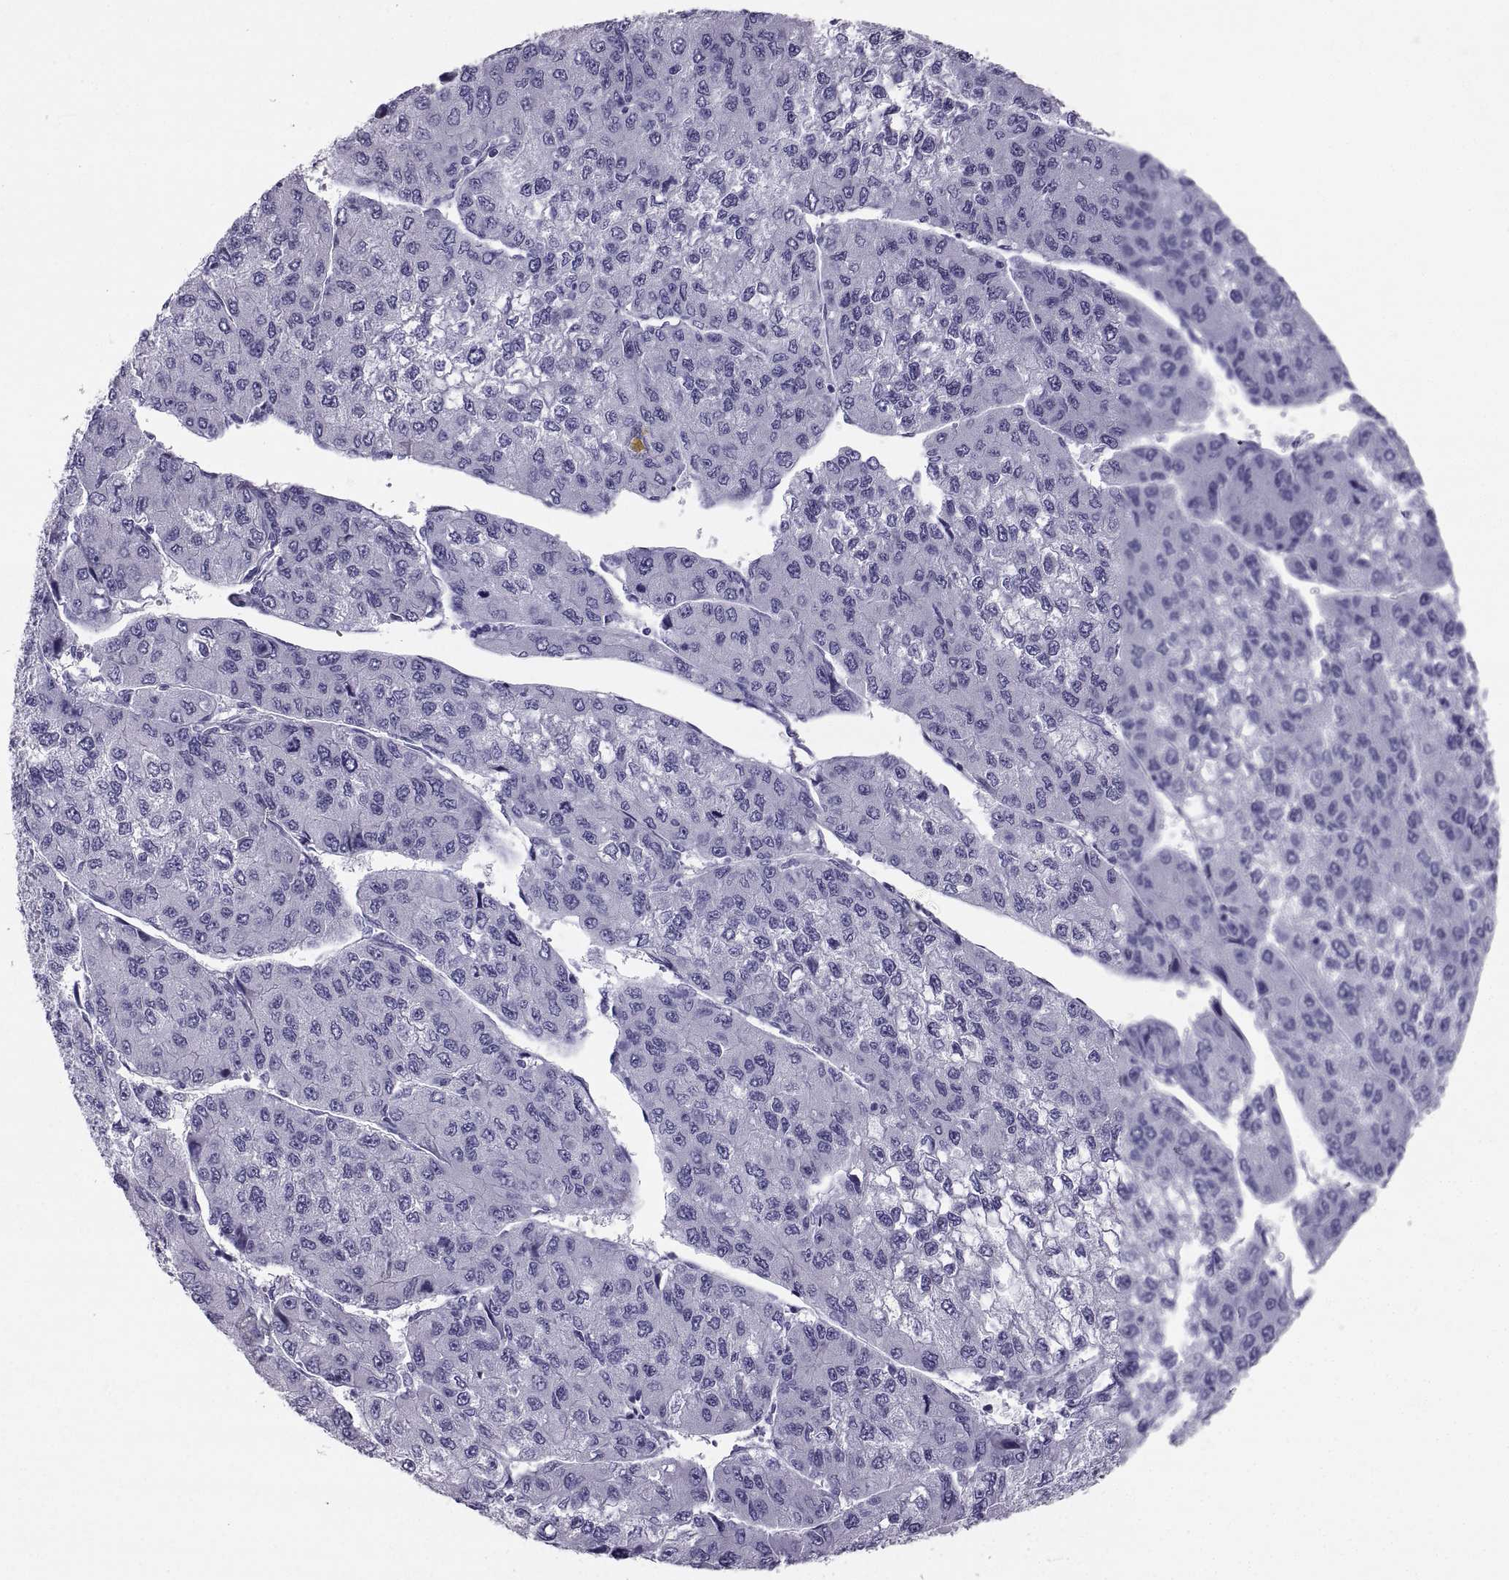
{"staining": {"intensity": "negative", "quantity": "none", "location": "none"}, "tissue": "liver cancer", "cell_type": "Tumor cells", "image_type": "cancer", "snomed": [{"axis": "morphology", "description": "Carcinoma, Hepatocellular, NOS"}, {"axis": "topography", "description": "Liver"}], "caption": "Human liver hepatocellular carcinoma stained for a protein using immunohistochemistry shows no staining in tumor cells.", "gene": "PCSK1N", "patient": {"sex": "female", "age": 66}}